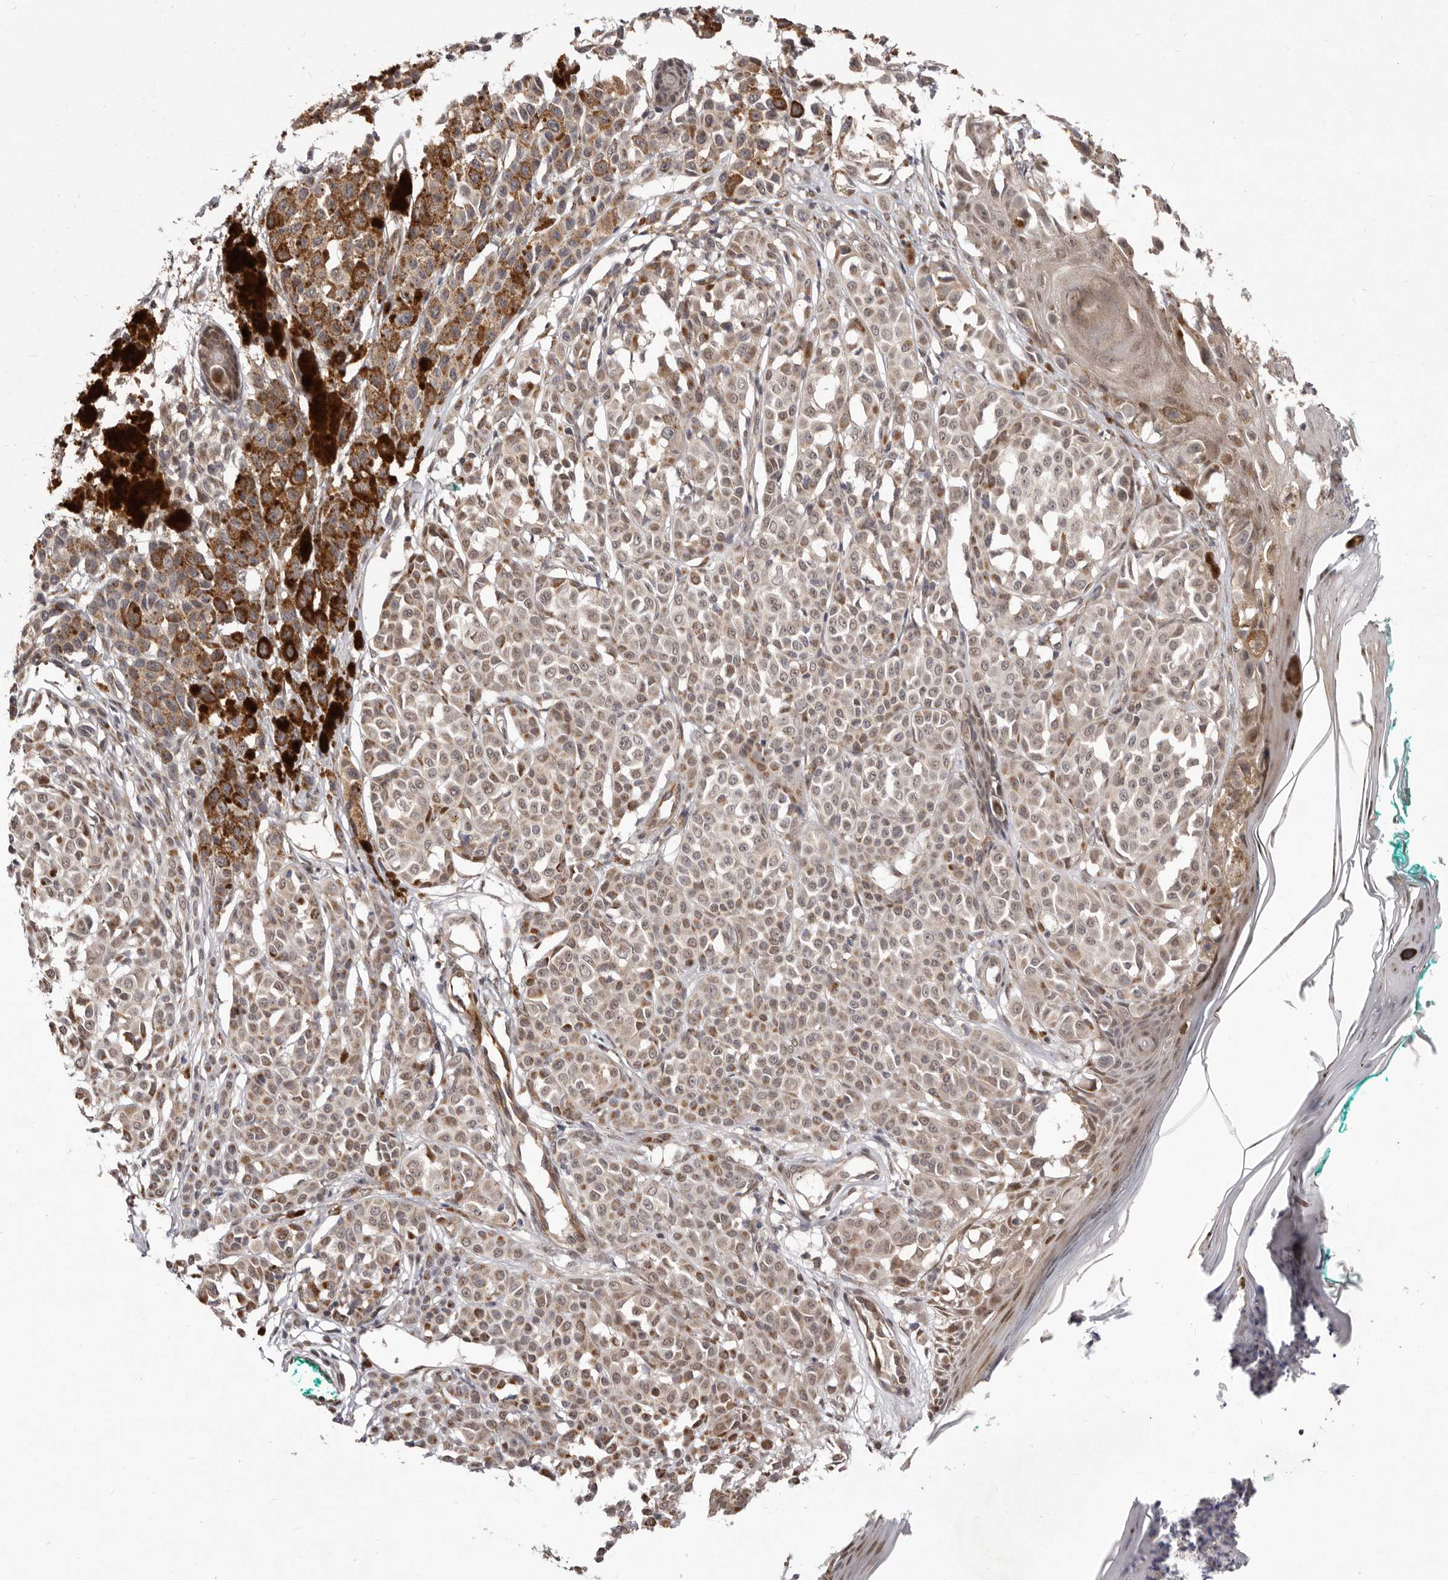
{"staining": {"intensity": "weak", "quantity": ">75%", "location": "cytoplasmic/membranous,nuclear"}, "tissue": "melanoma", "cell_type": "Tumor cells", "image_type": "cancer", "snomed": [{"axis": "morphology", "description": "Malignant melanoma, NOS"}, {"axis": "topography", "description": "Skin of leg"}], "caption": "A brown stain labels weak cytoplasmic/membranous and nuclear staining of a protein in melanoma tumor cells. The staining is performed using DAB (3,3'-diaminobenzidine) brown chromogen to label protein expression. The nuclei are counter-stained blue using hematoxylin.", "gene": "GLRX3", "patient": {"sex": "female", "age": 72}}